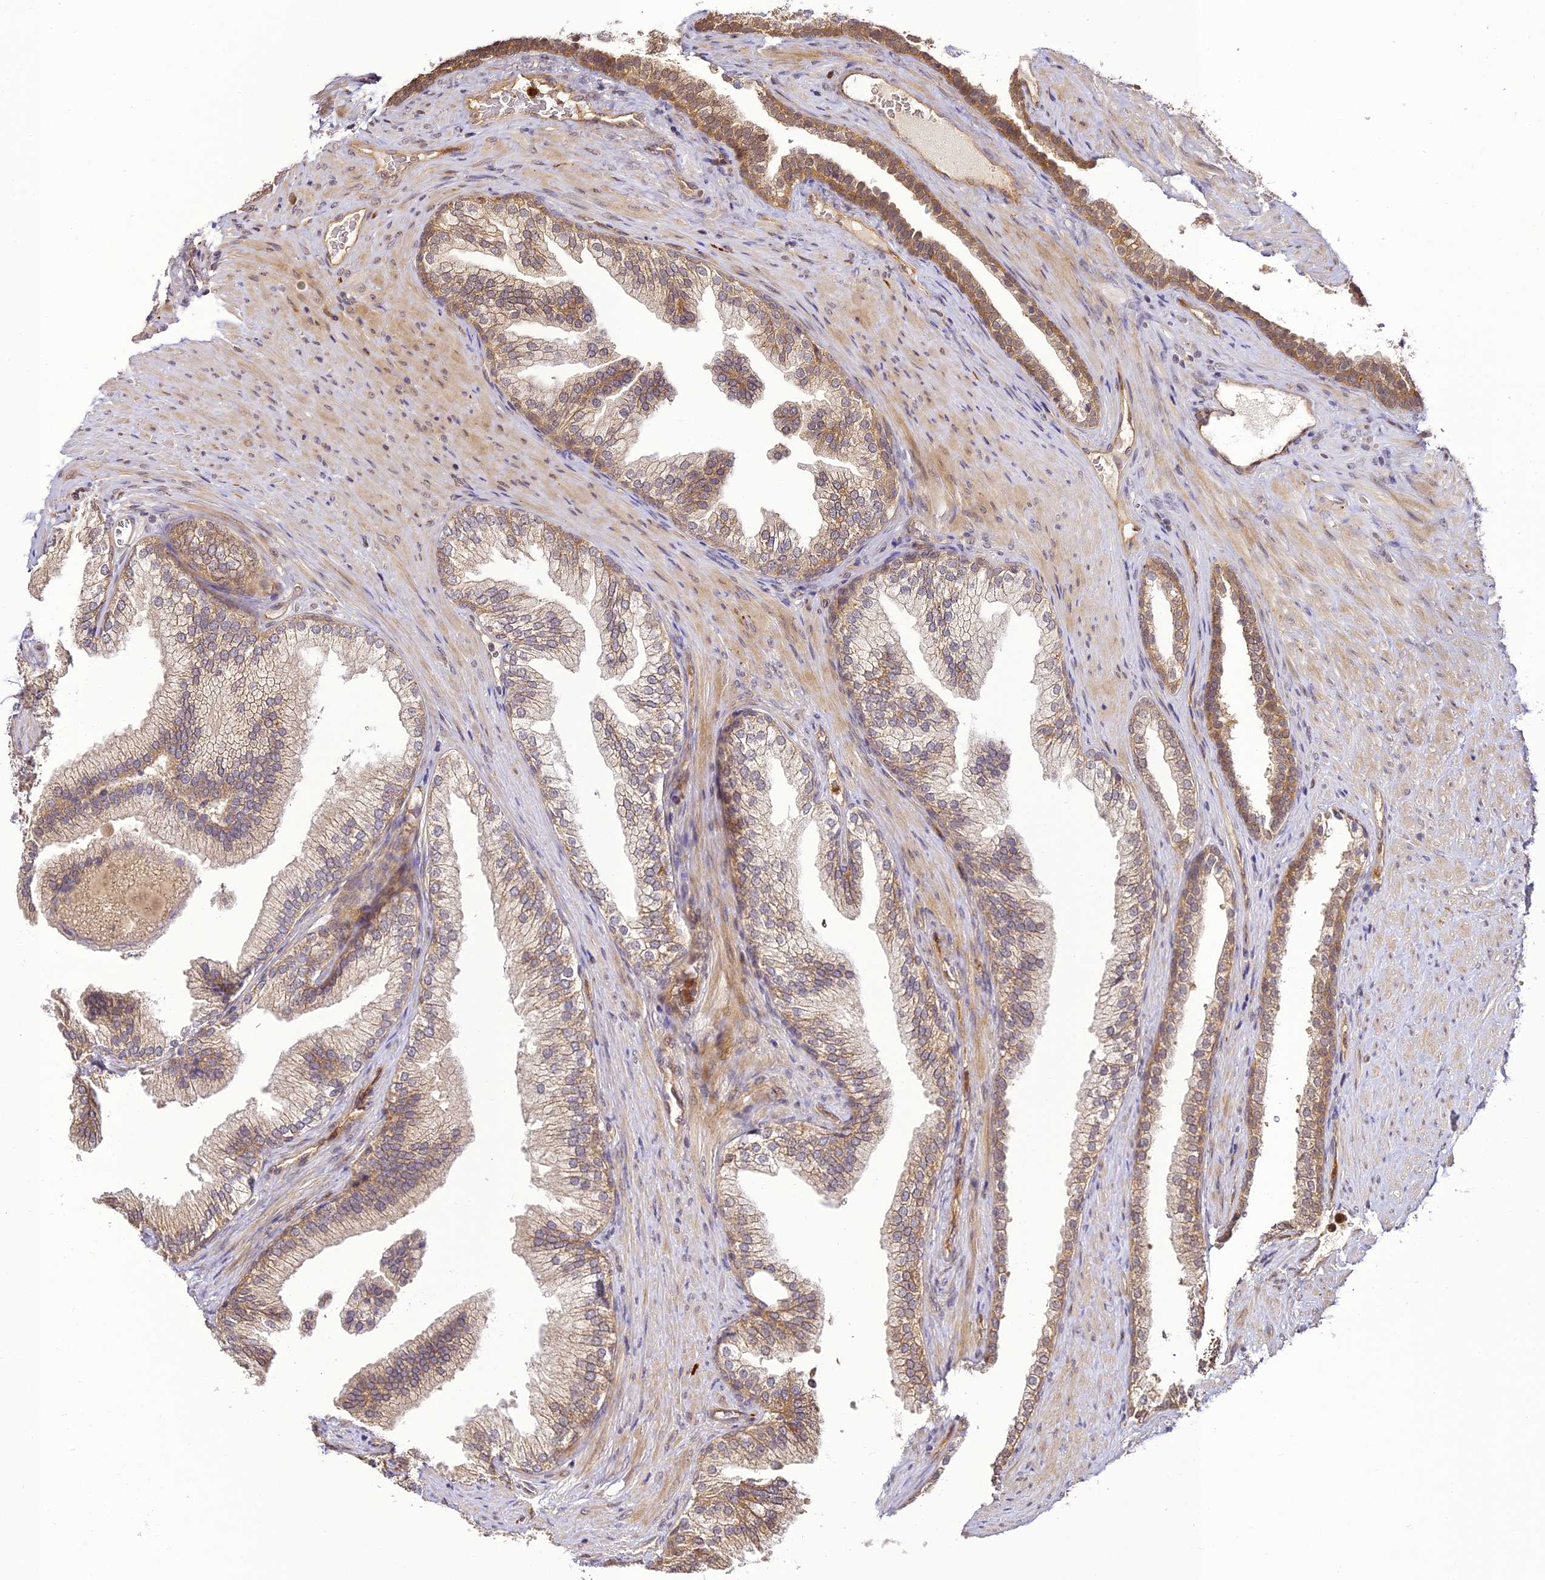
{"staining": {"intensity": "moderate", "quantity": "25%-75%", "location": "cytoplasmic/membranous,nuclear"}, "tissue": "prostate", "cell_type": "Glandular cells", "image_type": "normal", "snomed": [{"axis": "morphology", "description": "Normal tissue, NOS"}, {"axis": "topography", "description": "Prostate"}], "caption": "Brown immunohistochemical staining in benign human prostate reveals moderate cytoplasmic/membranous,nuclear expression in approximately 25%-75% of glandular cells.", "gene": "BCDIN3D", "patient": {"sex": "male", "age": 76}}